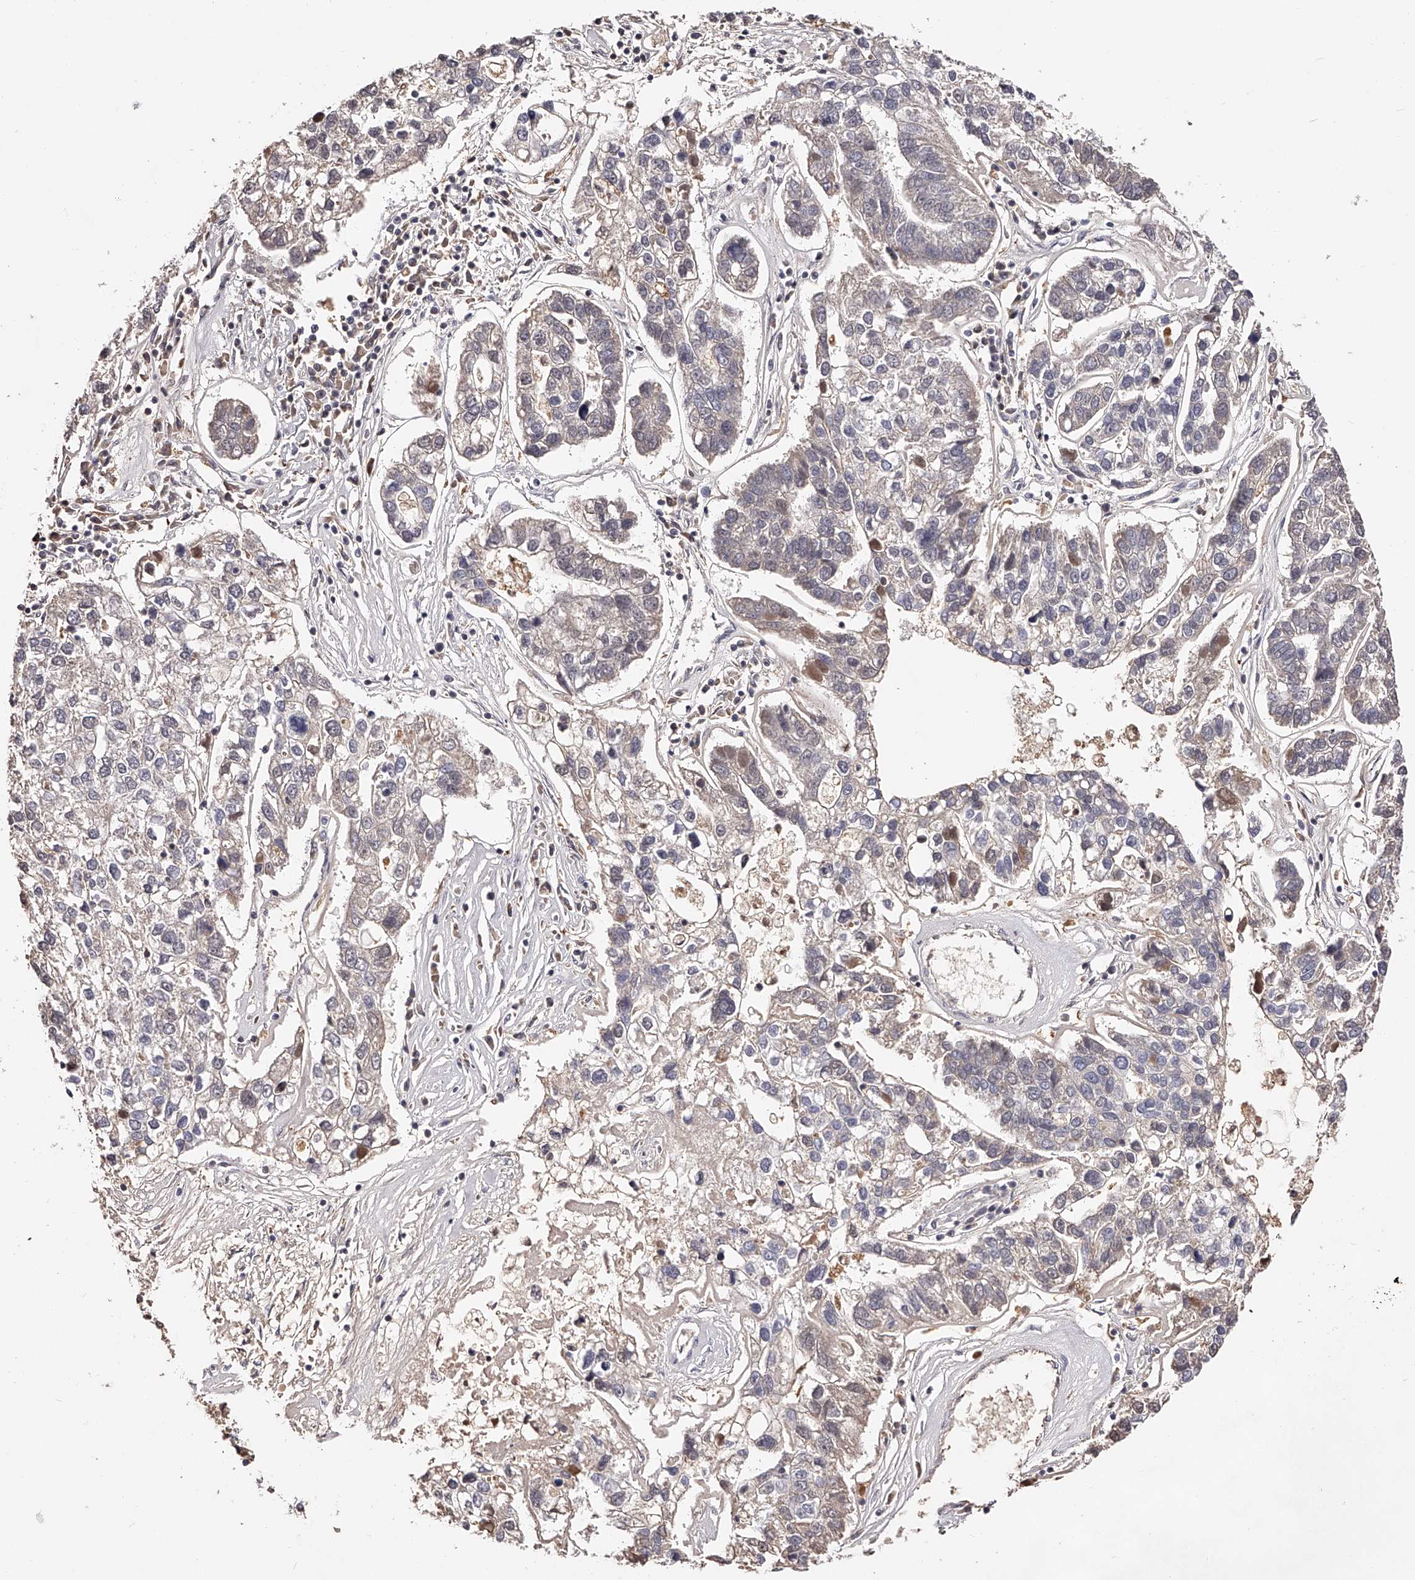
{"staining": {"intensity": "weak", "quantity": "<25%", "location": "cytoplasmic/membranous"}, "tissue": "pancreatic cancer", "cell_type": "Tumor cells", "image_type": "cancer", "snomed": [{"axis": "morphology", "description": "Adenocarcinoma, NOS"}, {"axis": "topography", "description": "Pancreas"}], "caption": "Human adenocarcinoma (pancreatic) stained for a protein using immunohistochemistry (IHC) exhibits no expression in tumor cells.", "gene": "PHACTR1", "patient": {"sex": "female", "age": 61}}